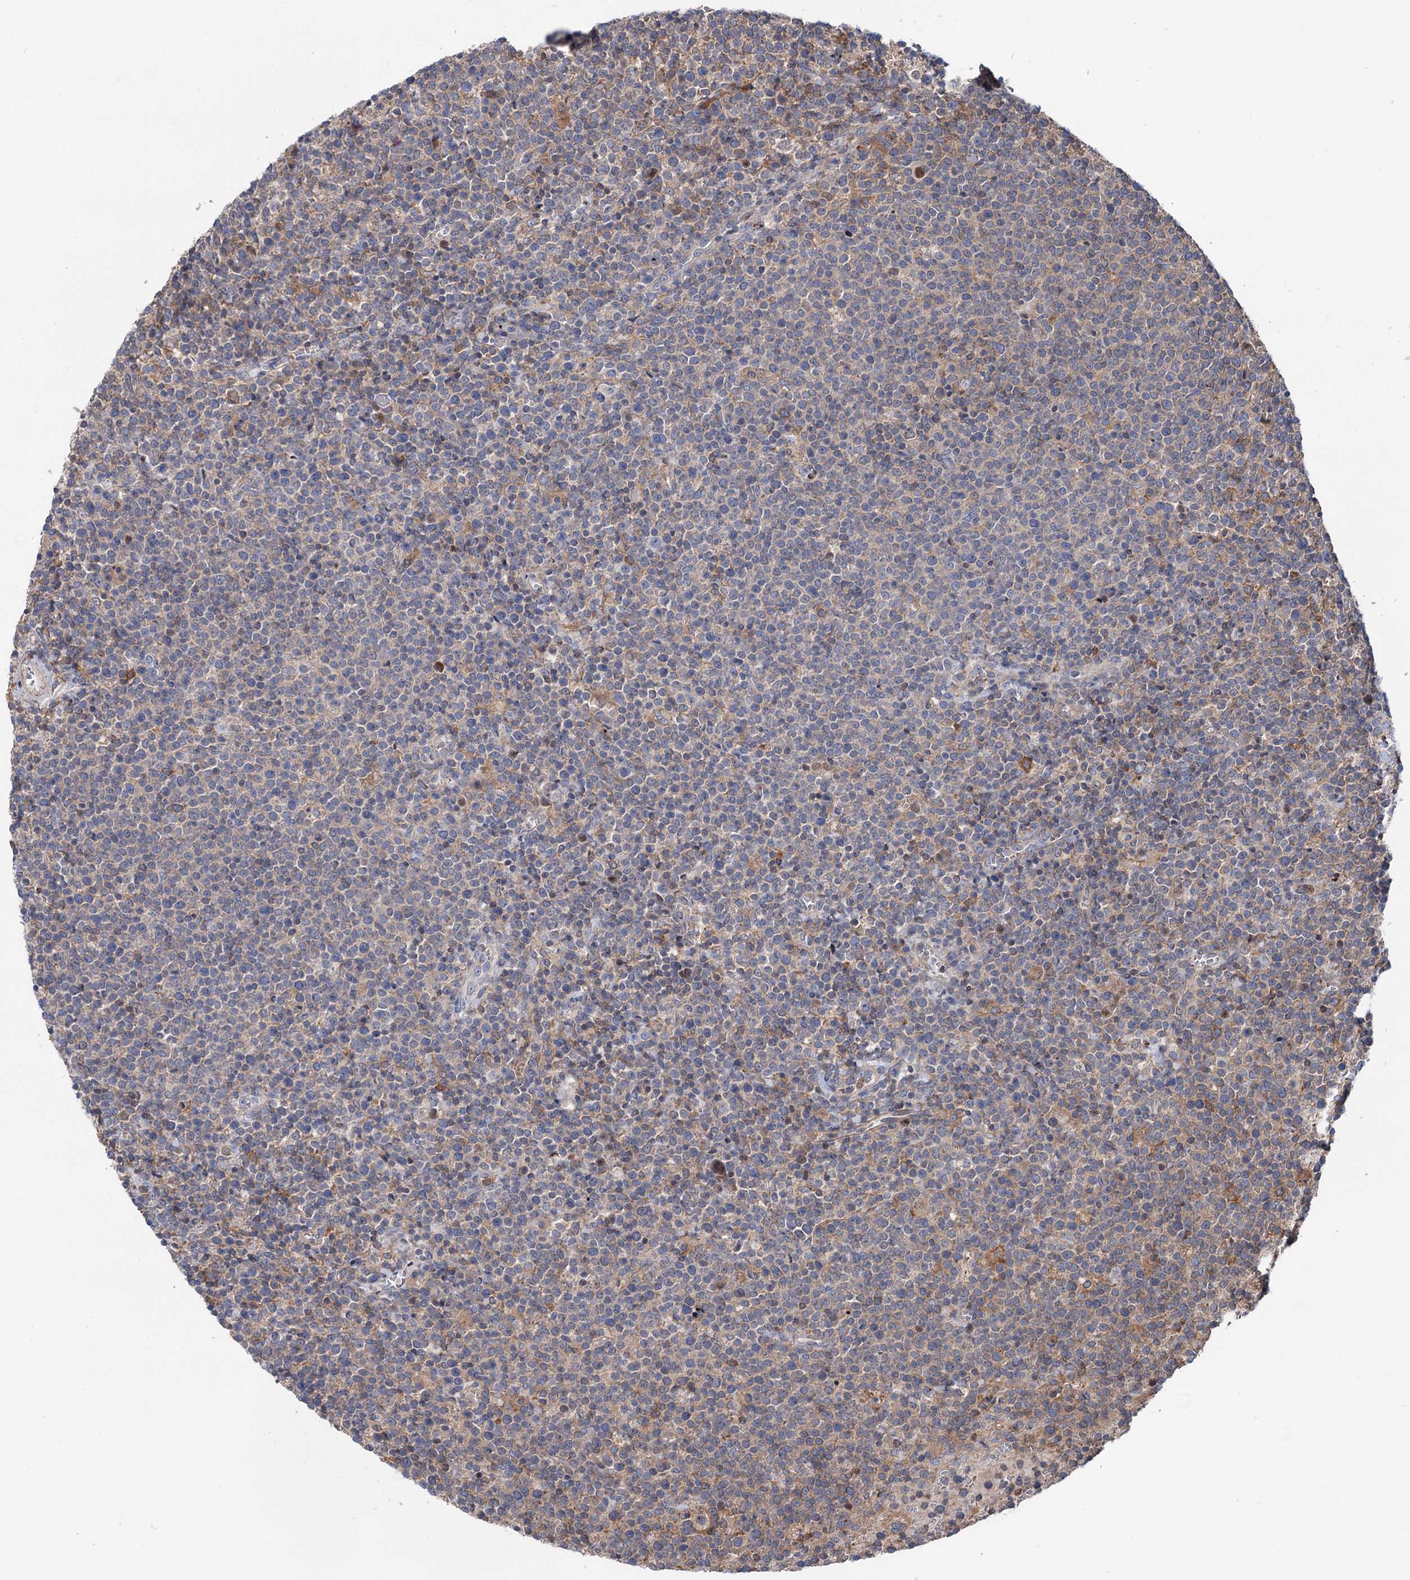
{"staining": {"intensity": "weak", "quantity": "<25%", "location": "cytoplasmic/membranous"}, "tissue": "lymphoma", "cell_type": "Tumor cells", "image_type": "cancer", "snomed": [{"axis": "morphology", "description": "Malignant lymphoma, non-Hodgkin's type, High grade"}, {"axis": "topography", "description": "Lymph node"}], "caption": "High power microscopy histopathology image of an IHC micrograph of malignant lymphoma, non-Hodgkin's type (high-grade), revealing no significant positivity in tumor cells.", "gene": "RNF111", "patient": {"sex": "male", "age": 61}}